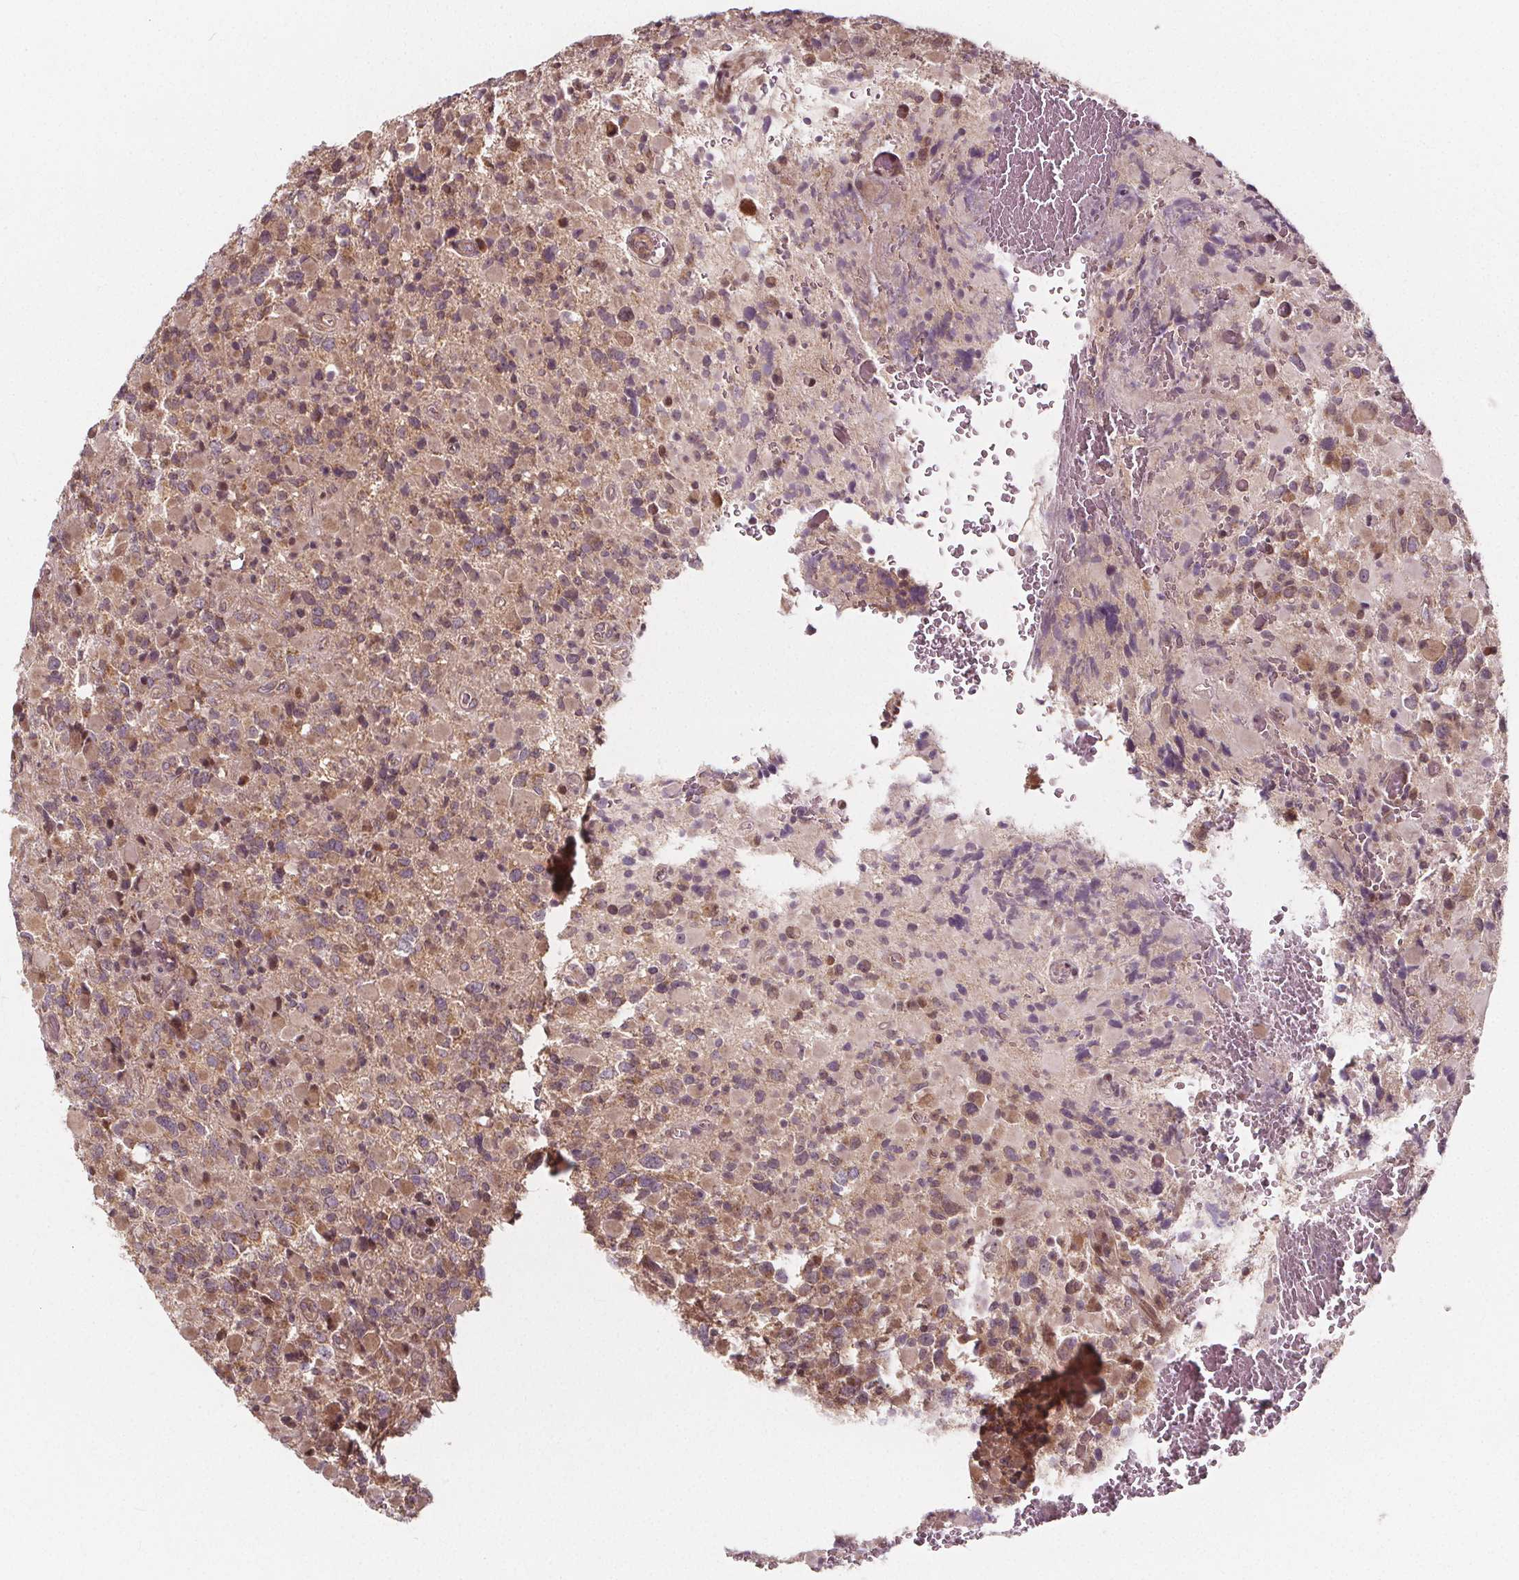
{"staining": {"intensity": "moderate", "quantity": "25%-75%", "location": "cytoplasmic/membranous,nuclear"}, "tissue": "glioma", "cell_type": "Tumor cells", "image_type": "cancer", "snomed": [{"axis": "morphology", "description": "Glioma, malignant, High grade"}, {"axis": "topography", "description": "Brain"}], "caption": "Protein analysis of malignant glioma (high-grade) tissue shows moderate cytoplasmic/membranous and nuclear staining in about 25%-75% of tumor cells. Immunohistochemistry (ihc) stains the protein of interest in brown and the nuclei are stained blue.", "gene": "AKT1S1", "patient": {"sex": "female", "age": 40}}